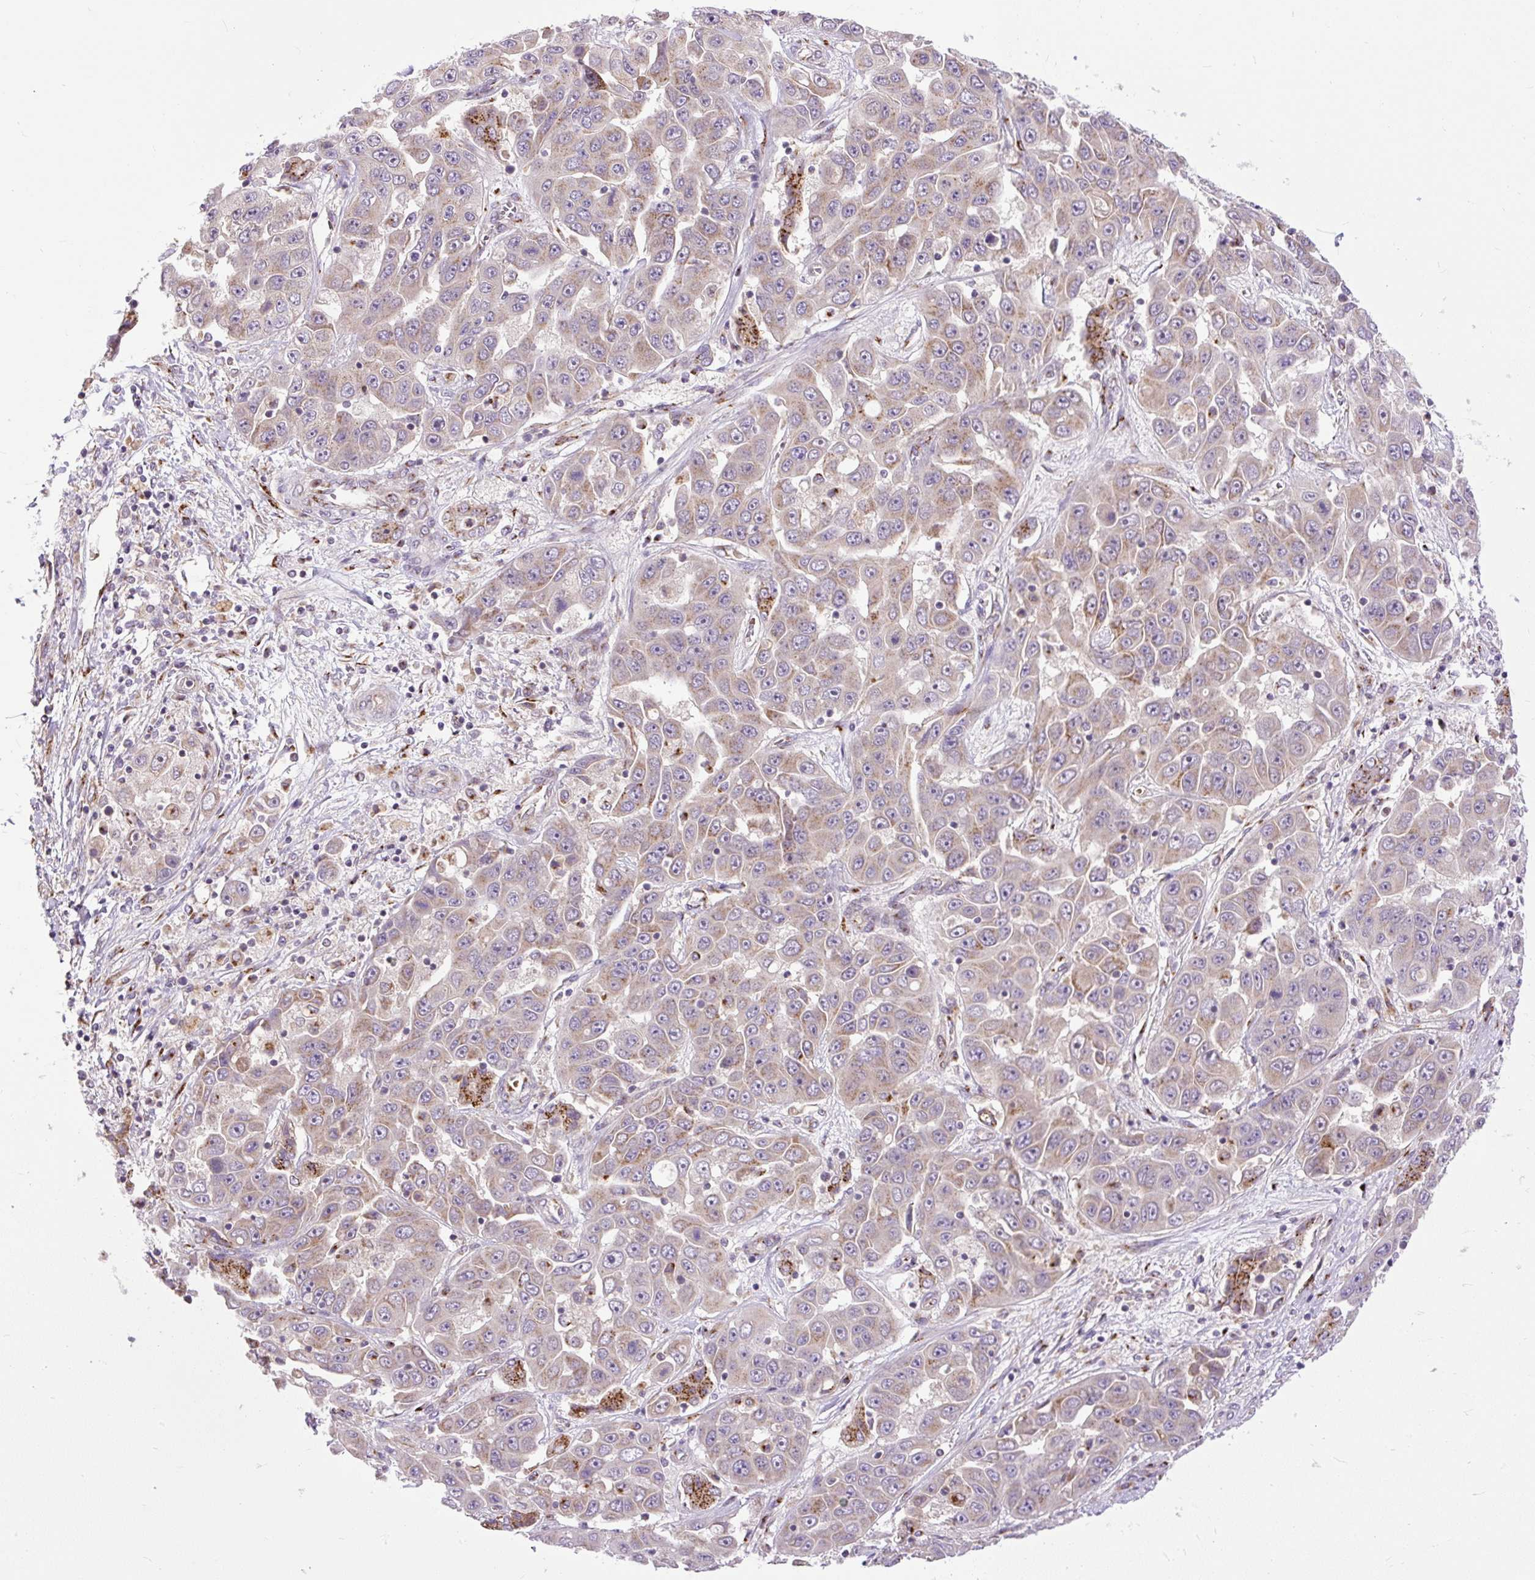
{"staining": {"intensity": "weak", "quantity": "25%-75%", "location": "cytoplasmic/membranous"}, "tissue": "liver cancer", "cell_type": "Tumor cells", "image_type": "cancer", "snomed": [{"axis": "morphology", "description": "Cholangiocarcinoma"}, {"axis": "topography", "description": "Liver"}], "caption": "Cholangiocarcinoma (liver) tissue shows weak cytoplasmic/membranous expression in approximately 25%-75% of tumor cells", "gene": "MSMP", "patient": {"sex": "female", "age": 52}}